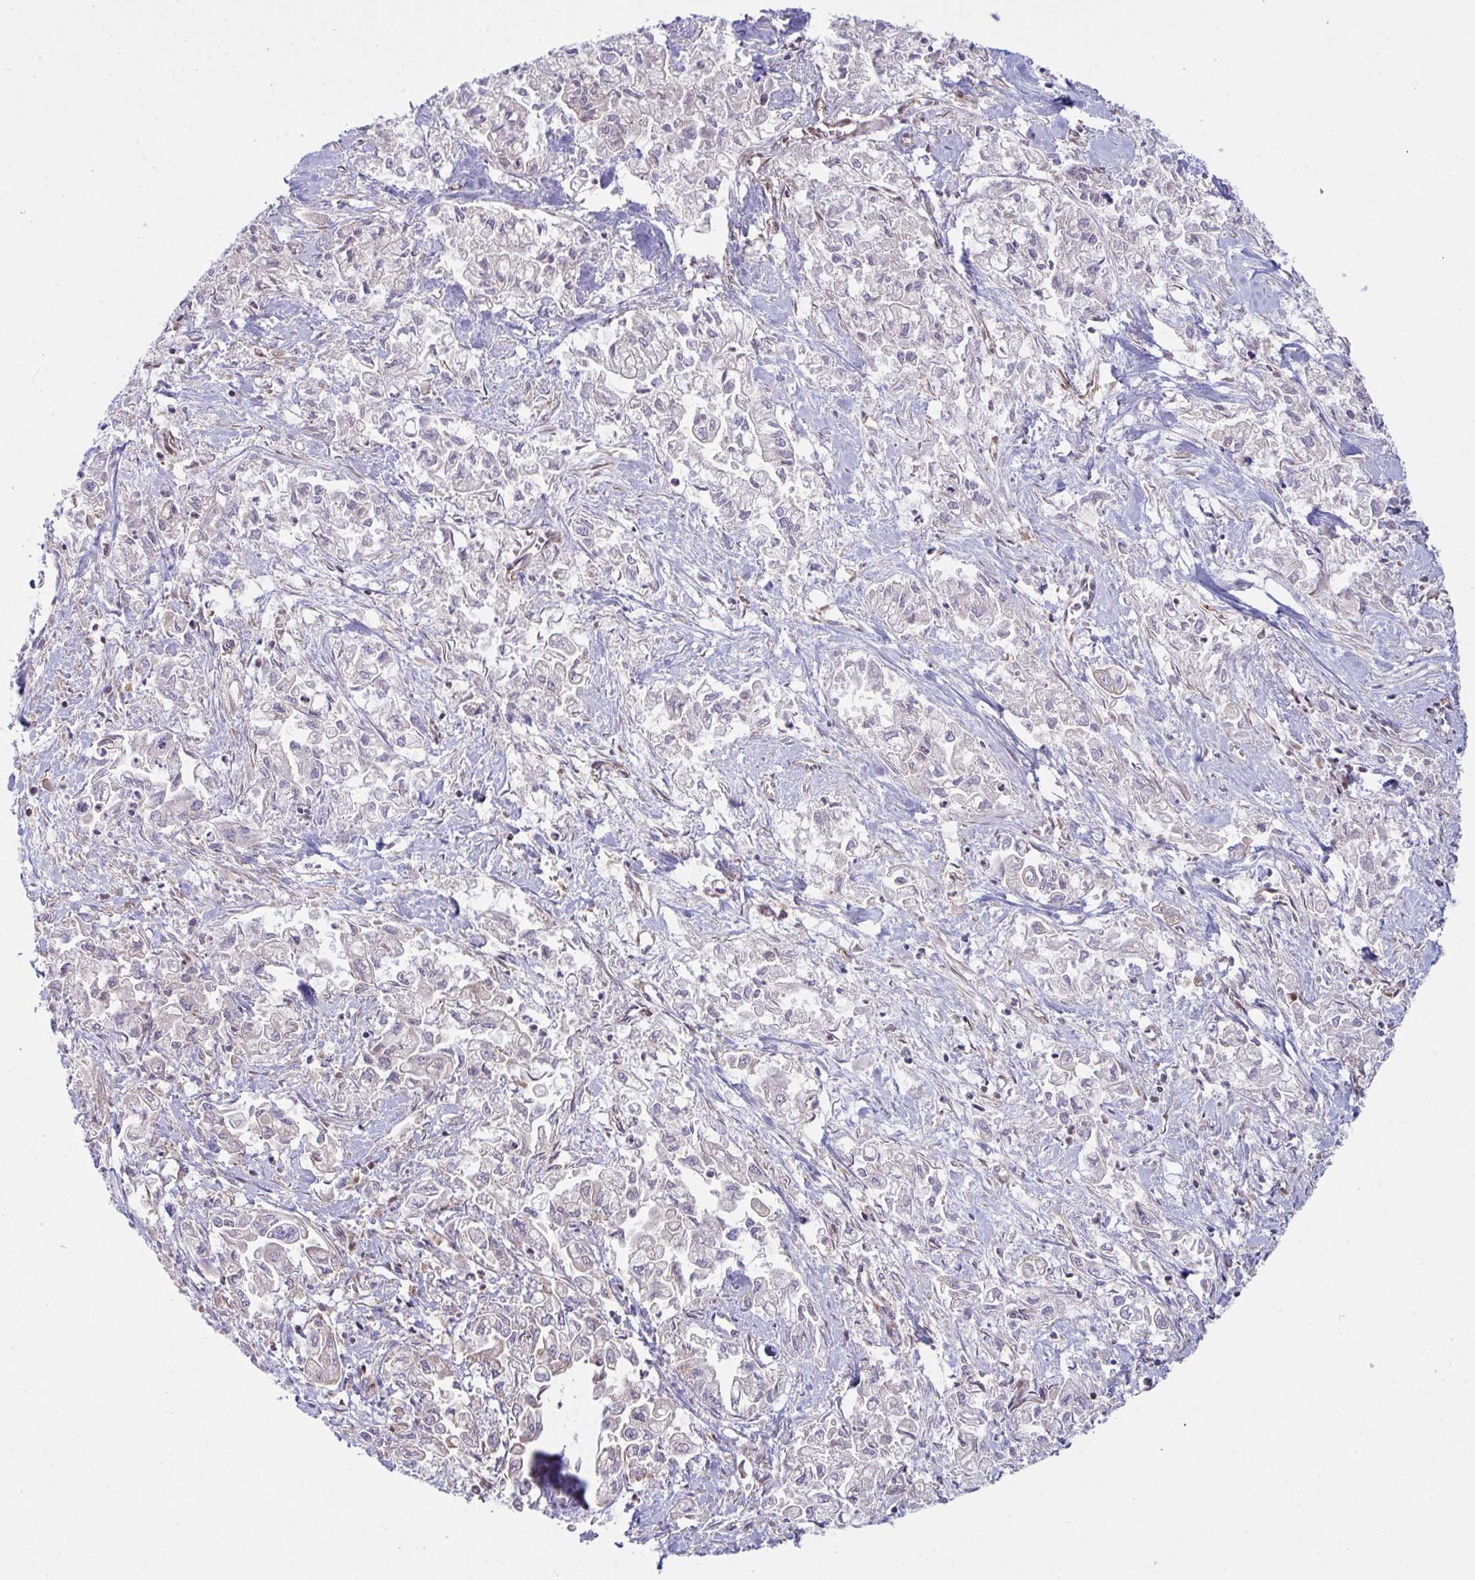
{"staining": {"intensity": "negative", "quantity": "none", "location": "none"}, "tissue": "pancreatic cancer", "cell_type": "Tumor cells", "image_type": "cancer", "snomed": [{"axis": "morphology", "description": "Adenocarcinoma, NOS"}, {"axis": "topography", "description": "Pancreas"}], "caption": "This is an immunohistochemistry photomicrograph of adenocarcinoma (pancreatic). There is no expression in tumor cells.", "gene": "TSC22D3", "patient": {"sex": "male", "age": 72}}